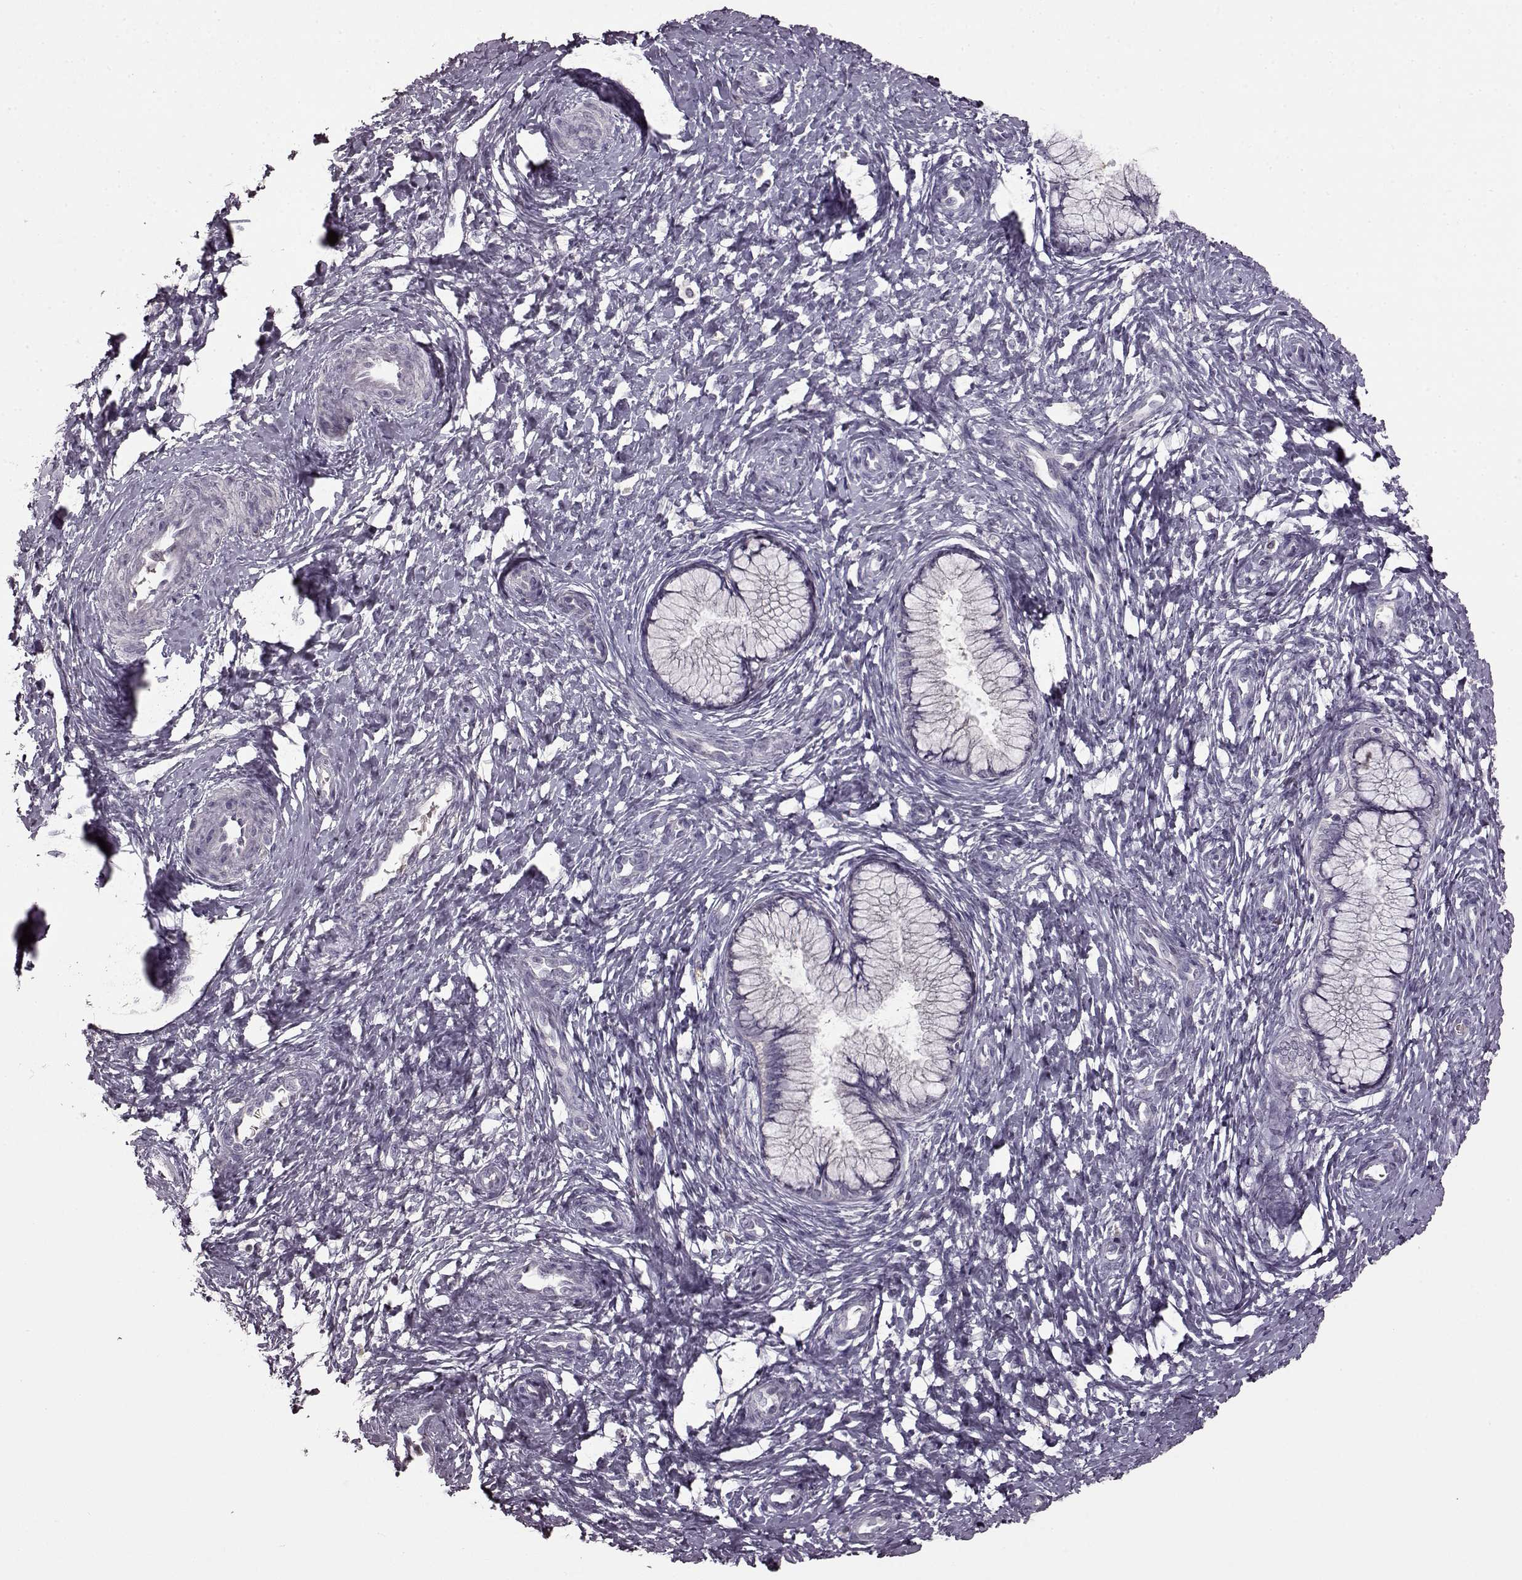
{"staining": {"intensity": "negative", "quantity": "none", "location": "none"}, "tissue": "cervix", "cell_type": "Glandular cells", "image_type": "normal", "snomed": [{"axis": "morphology", "description": "Normal tissue, NOS"}, {"axis": "topography", "description": "Cervix"}], "caption": "Immunohistochemical staining of unremarkable cervix shows no significant positivity in glandular cells.", "gene": "CNGA3", "patient": {"sex": "female", "age": 37}}